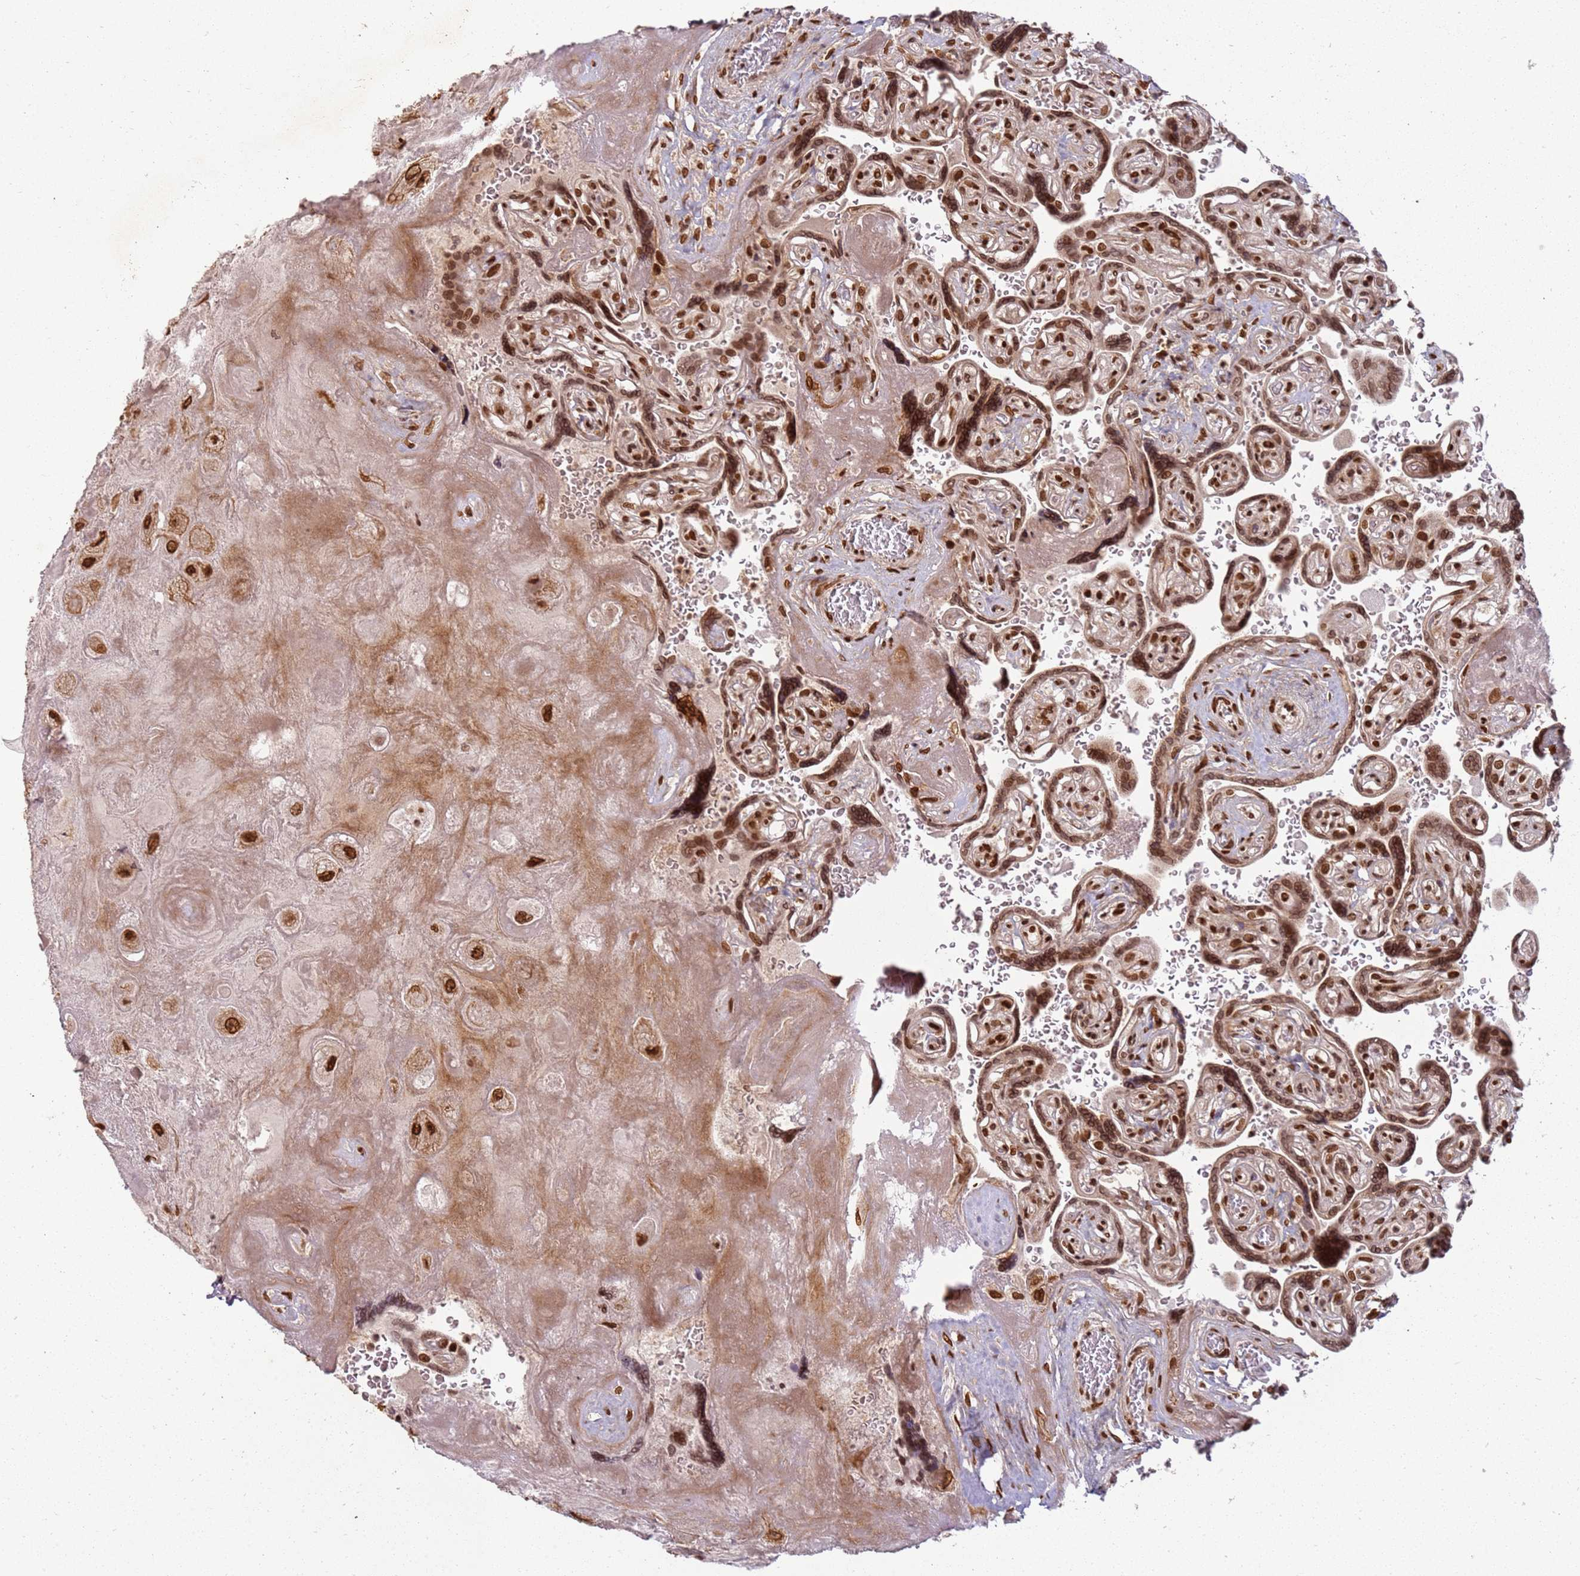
{"staining": {"intensity": "strong", "quantity": ">75%", "location": "nuclear"}, "tissue": "placenta", "cell_type": "Decidual cells", "image_type": "normal", "snomed": [{"axis": "morphology", "description": "Normal tissue, NOS"}, {"axis": "topography", "description": "Placenta"}], "caption": "Brown immunohistochemical staining in unremarkable placenta exhibits strong nuclear expression in approximately >75% of decidual cells.", "gene": "TENT4A", "patient": {"sex": "female", "age": 32}}